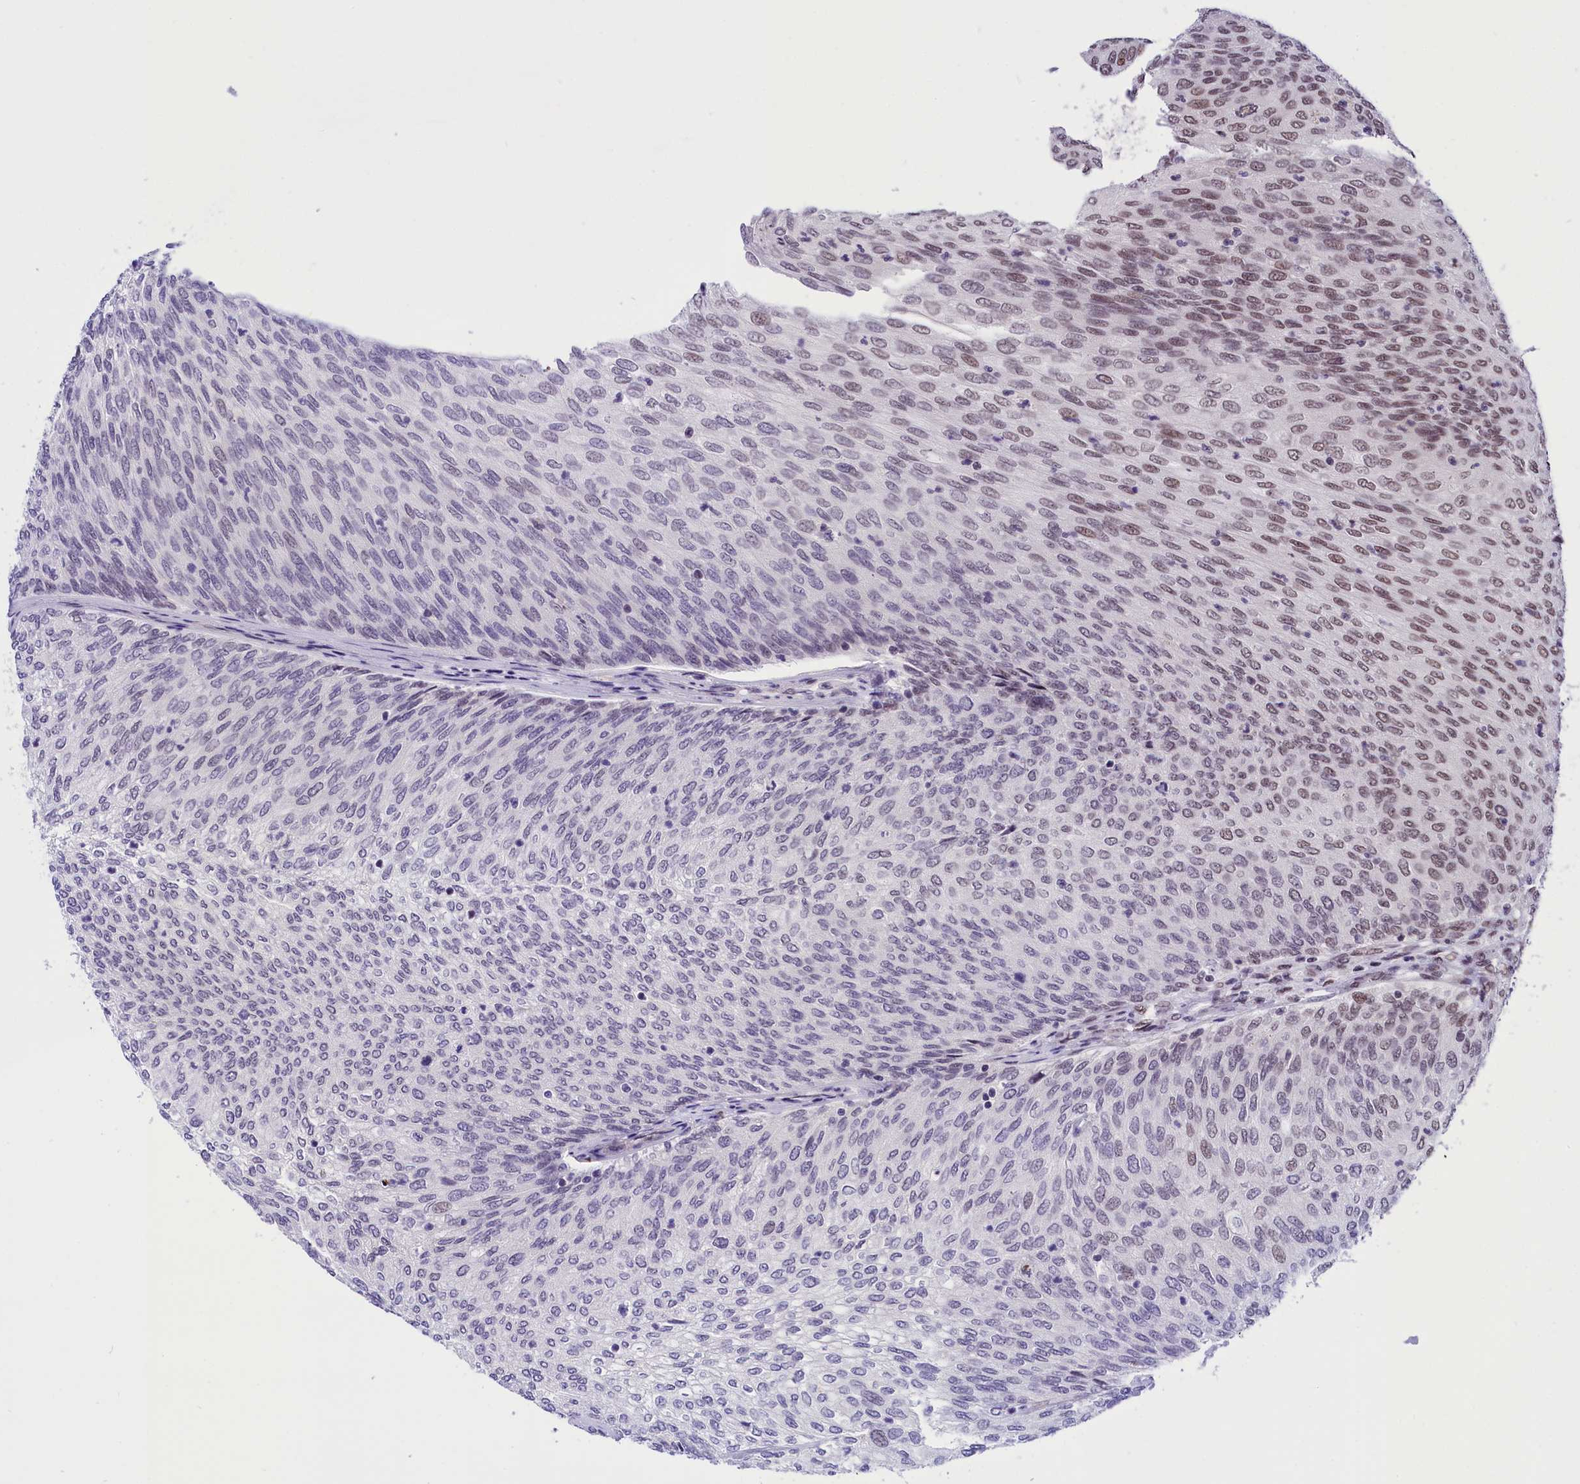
{"staining": {"intensity": "moderate", "quantity": "25%-75%", "location": "nuclear"}, "tissue": "urothelial cancer", "cell_type": "Tumor cells", "image_type": "cancer", "snomed": [{"axis": "morphology", "description": "Urothelial carcinoma, Low grade"}, {"axis": "topography", "description": "Urinary bladder"}], "caption": "Immunohistochemical staining of low-grade urothelial carcinoma shows medium levels of moderate nuclear protein staining in about 25%-75% of tumor cells.", "gene": "CDYL2", "patient": {"sex": "female", "age": 79}}